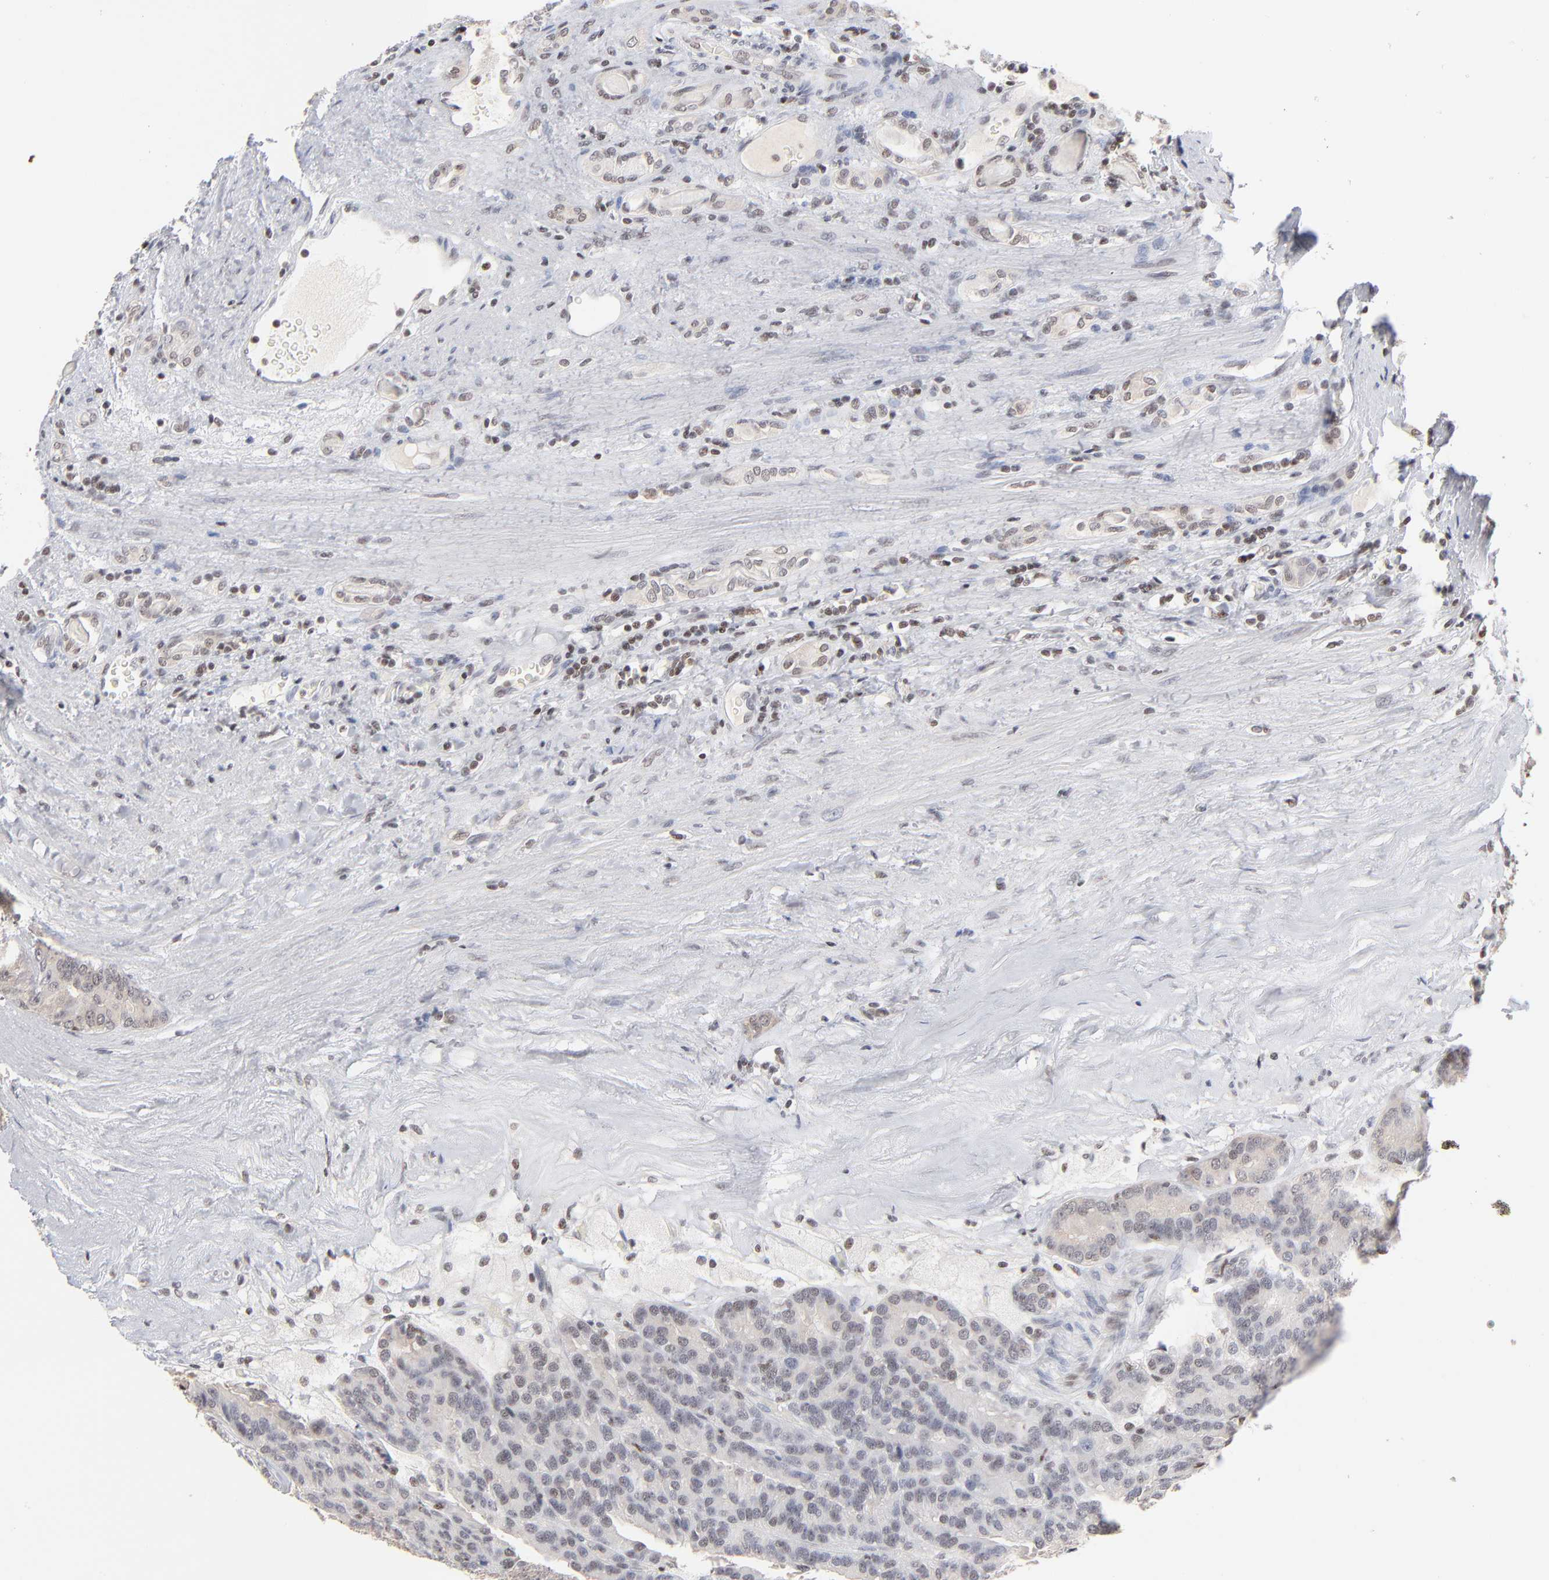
{"staining": {"intensity": "weak", "quantity": "<25%", "location": "nuclear"}, "tissue": "renal cancer", "cell_type": "Tumor cells", "image_type": "cancer", "snomed": [{"axis": "morphology", "description": "Adenocarcinoma, NOS"}, {"axis": "topography", "description": "Kidney"}], "caption": "A high-resolution histopathology image shows immunohistochemistry (IHC) staining of renal cancer, which demonstrates no significant expression in tumor cells. The staining is performed using DAB brown chromogen with nuclei counter-stained in using hematoxylin.", "gene": "MAX", "patient": {"sex": "male", "age": 46}}